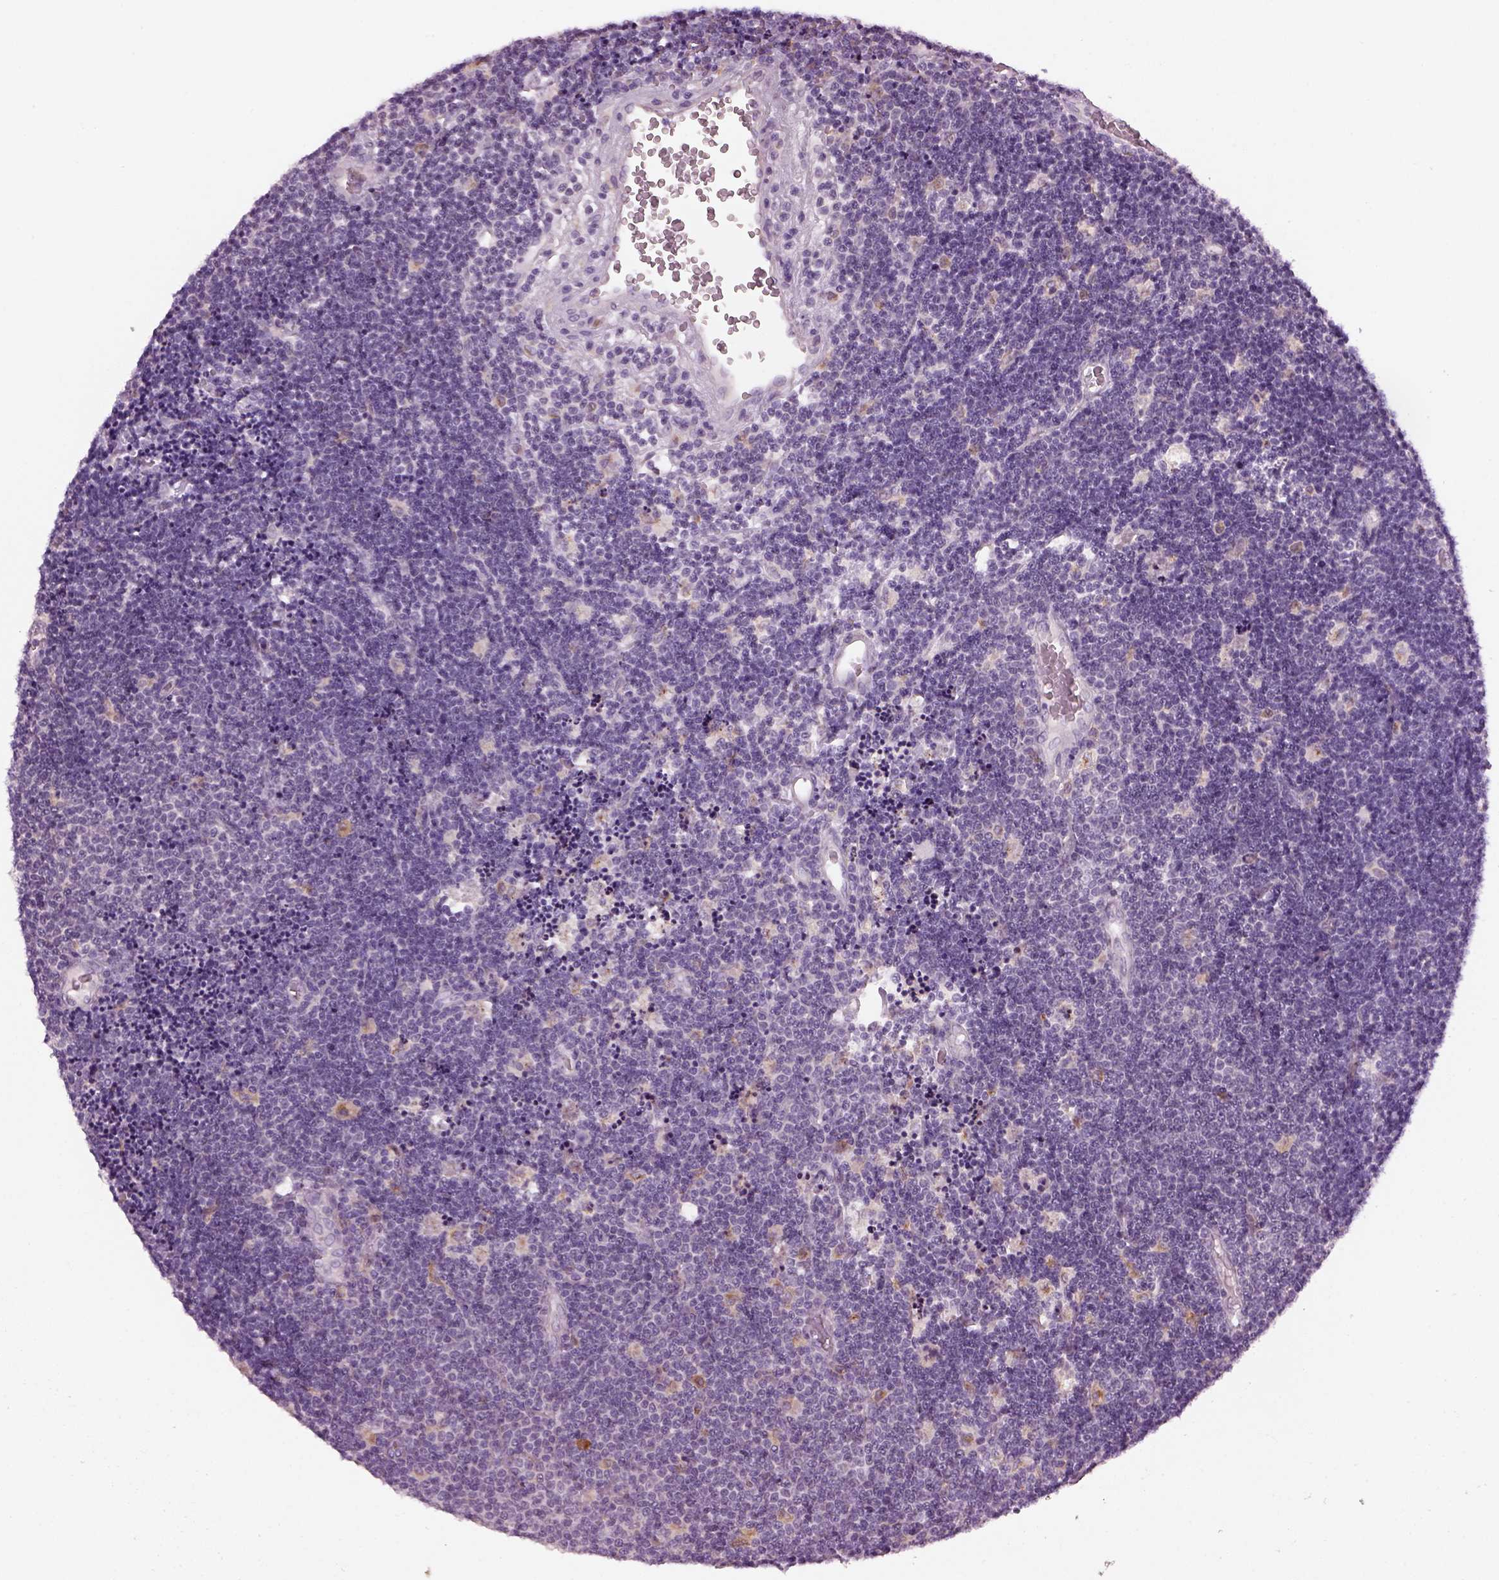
{"staining": {"intensity": "negative", "quantity": "none", "location": "none"}, "tissue": "lymphoma", "cell_type": "Tumor cells", "image_type": "cancer", "snomed": [{"axis": "morphology", "description": "Malignant lymphoma, non-Hodgkin's type, Low grade"}, {"axis": "topography", "description": "Brain"}], "caption": "The image shows no staining of tumor cells in lymphoma.", "gene": "TMEM231", "patient": {"sex": "female", "age": 66}}